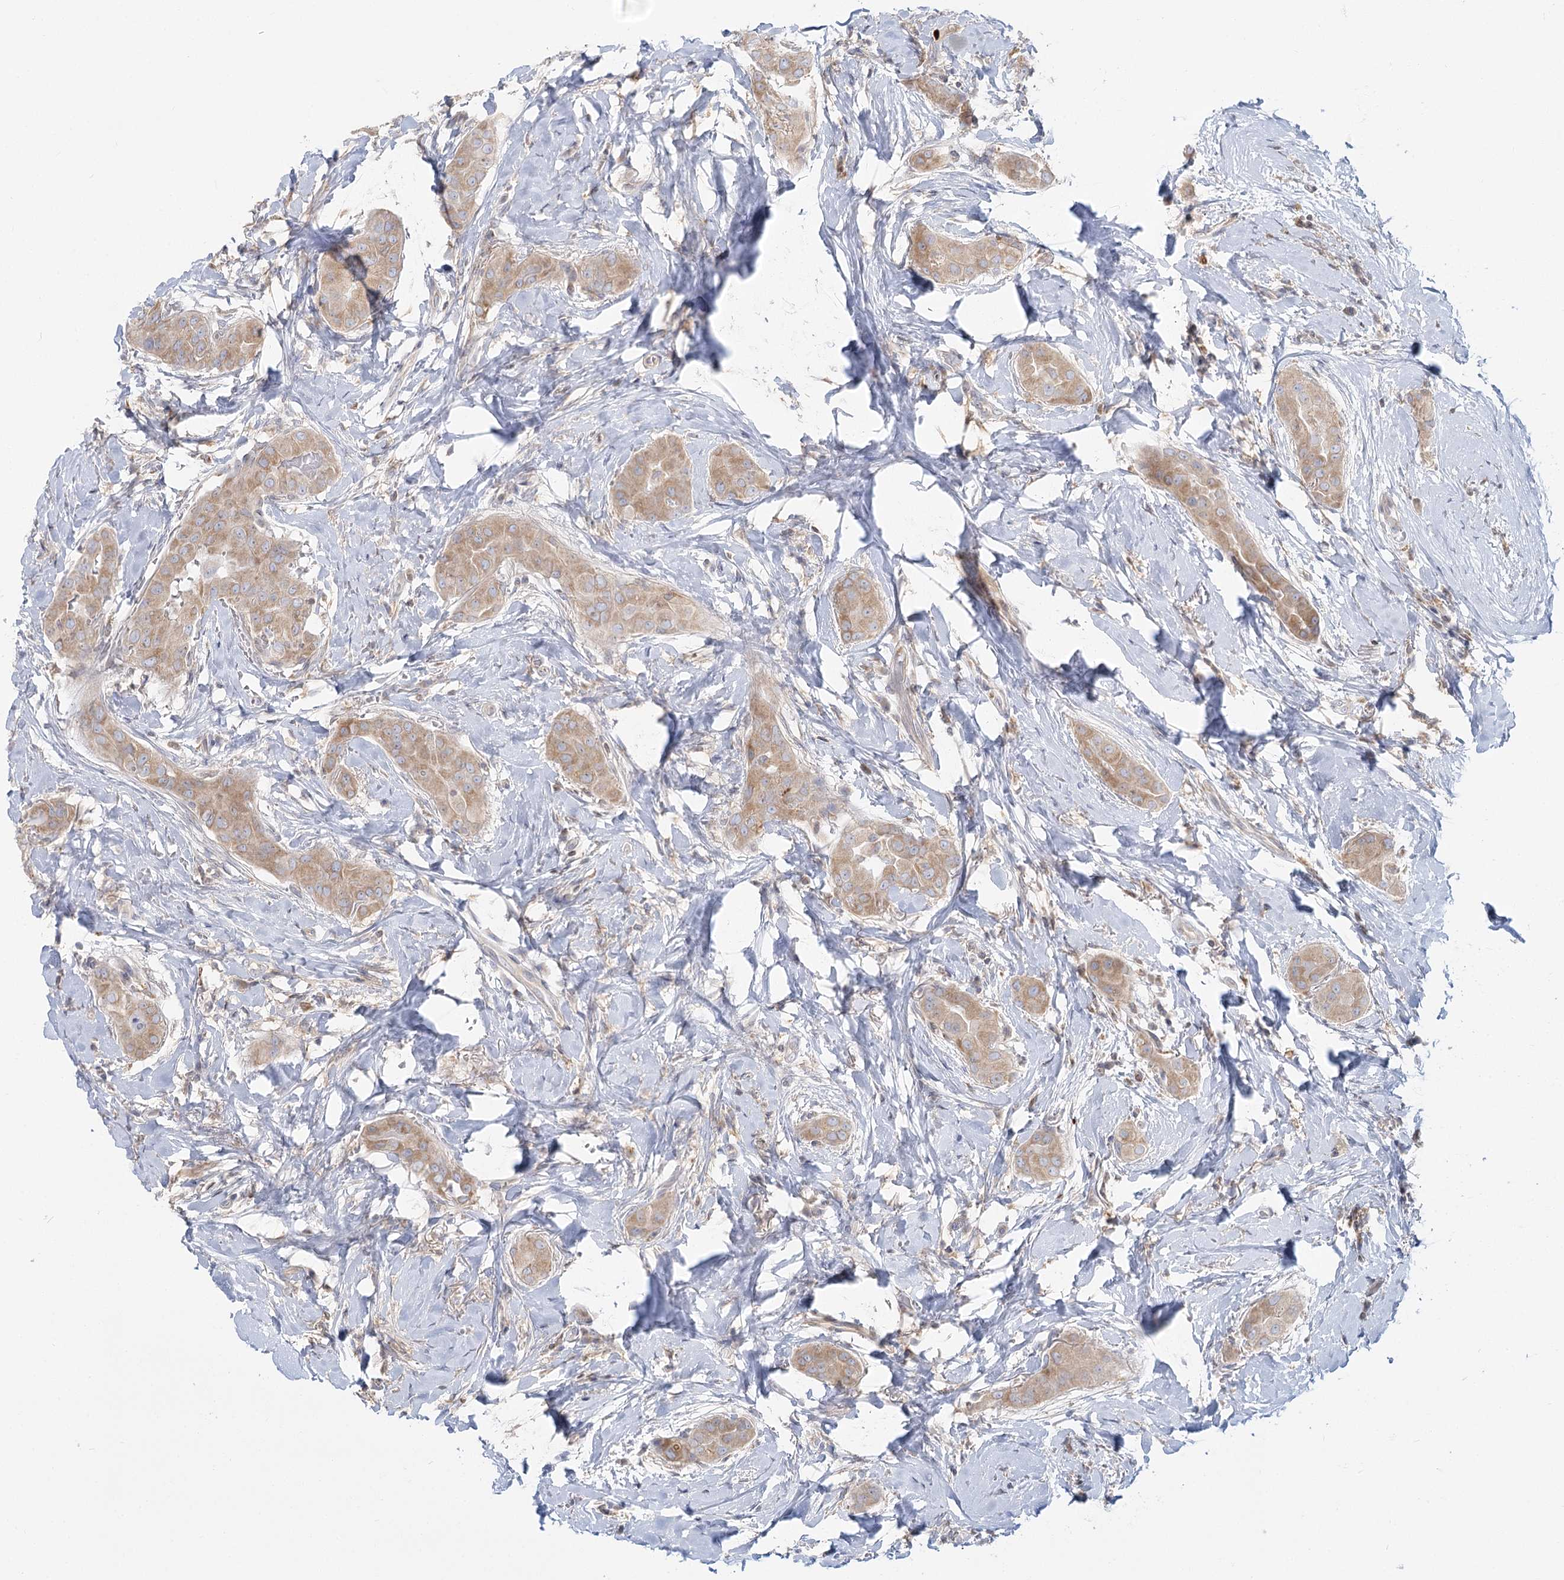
{"staining": {"intensity": "weak", "quantity": ">75%", "location": "cytoplasmic/membranous"}, "tissue": "thyroid cancer", "cell_type": "Tumor cells", "image_type": "cancer", "snomed": [{"axis": "morphology", "description": "Papillary adenocarcinoma, NOS"}, {"axis": "topography", "description": "Thyroid gland"}], "caption": "Thyroid cancer stained with DAB (3,3'-diaminobenzidine) immunohistochemistry shows low levels of weak cytoplasmic/membranous staining in about >75% of tumor cells.", "gene": "MTMR3", "patient": {"sex": "male", "age": 33}}